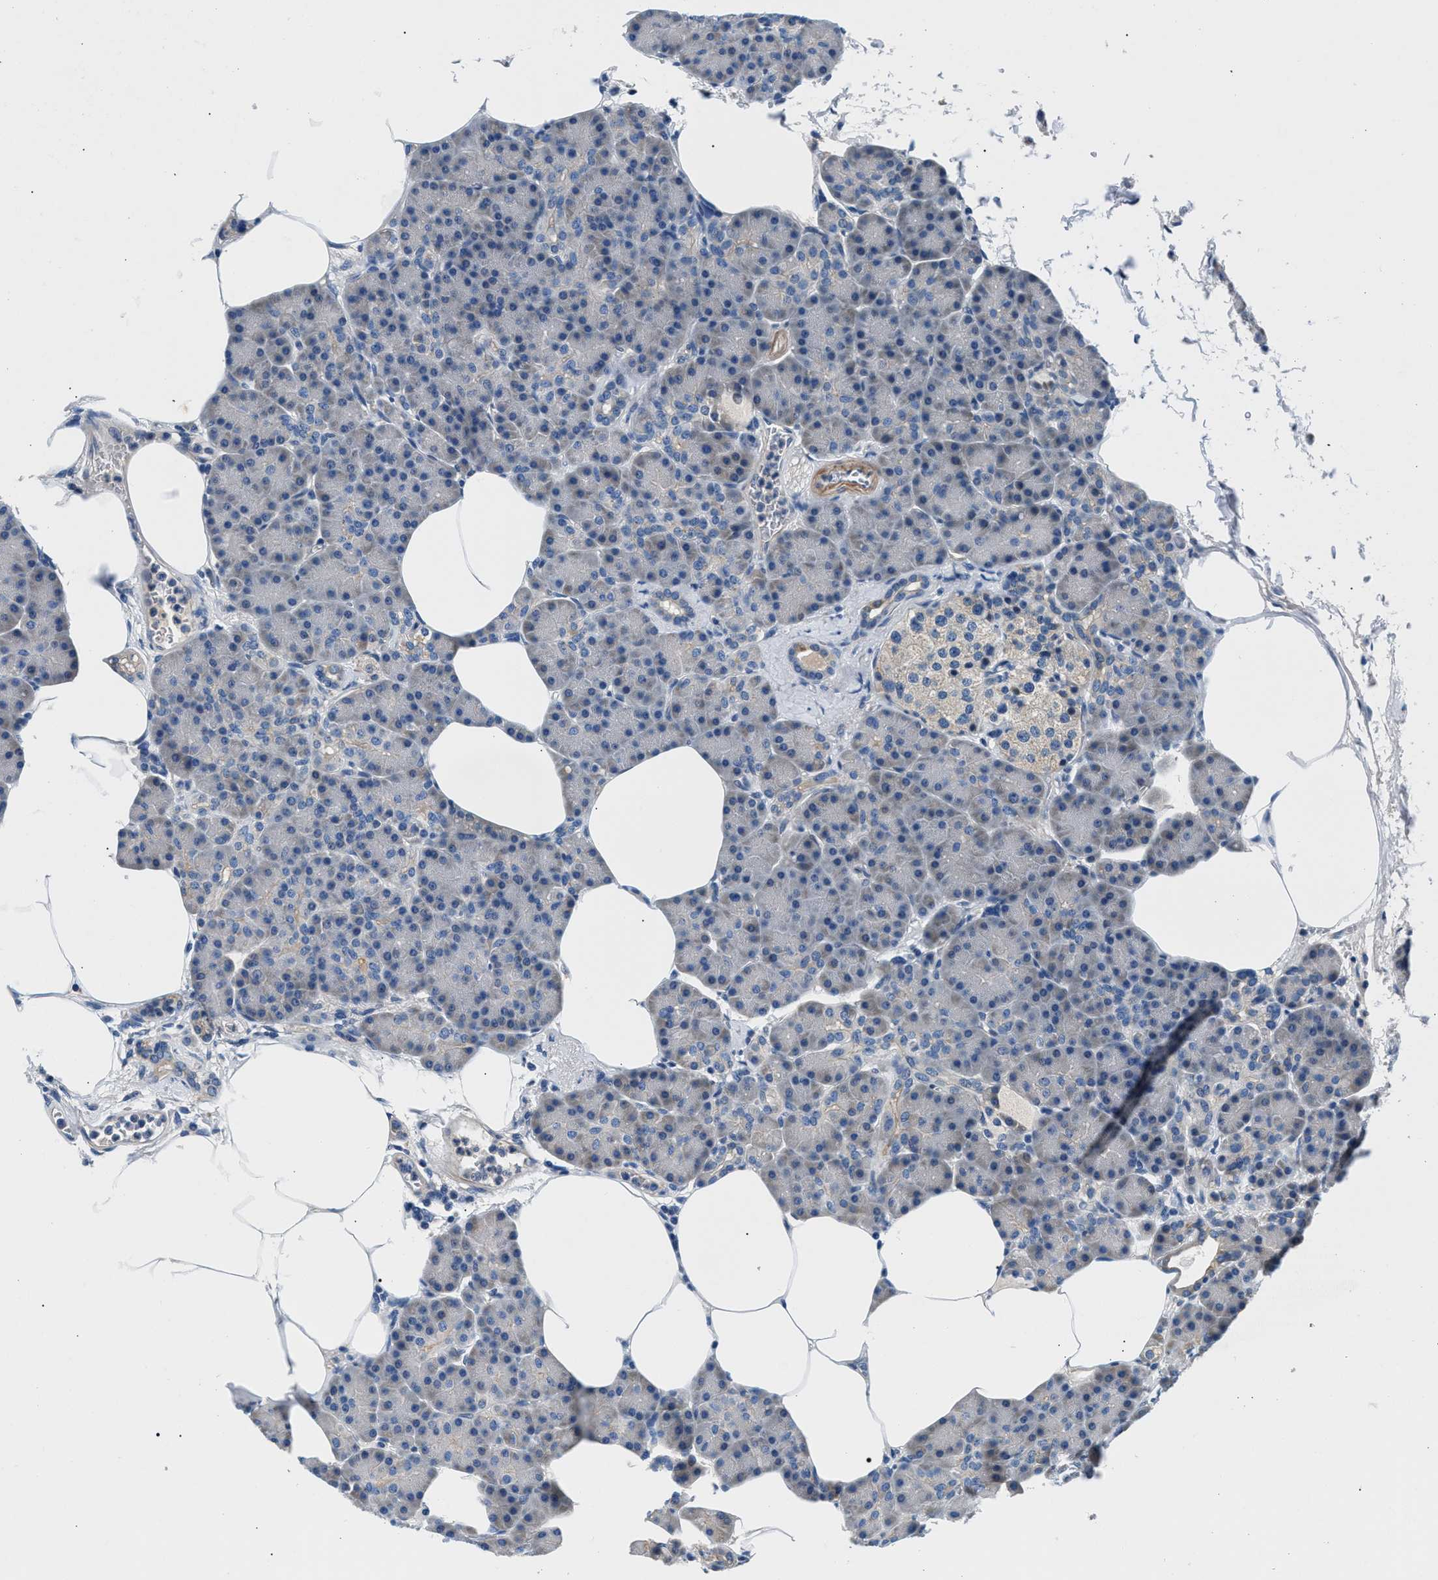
{"staining": {"intensity": "weak", "quantity": "<25%", "location": "cytoplasmic/membranous"}, "tissue": "pancreas", "cell_type": "Exocrine glandular cells", "image_type": "normal", "snomed": [{"axis": "morphology", "description": "Normal tissue, NOS"}, {"axis": "topography", "description": "Pancreas"}], "caption": "High power microscopy photomicrograph of an immunohistochemistry micrograph of benign pancreas, revealing no significant positivity in exocrine glandular cells.", "gene": "CDRT4", "patient": {"sex": "female", "age": 70}}